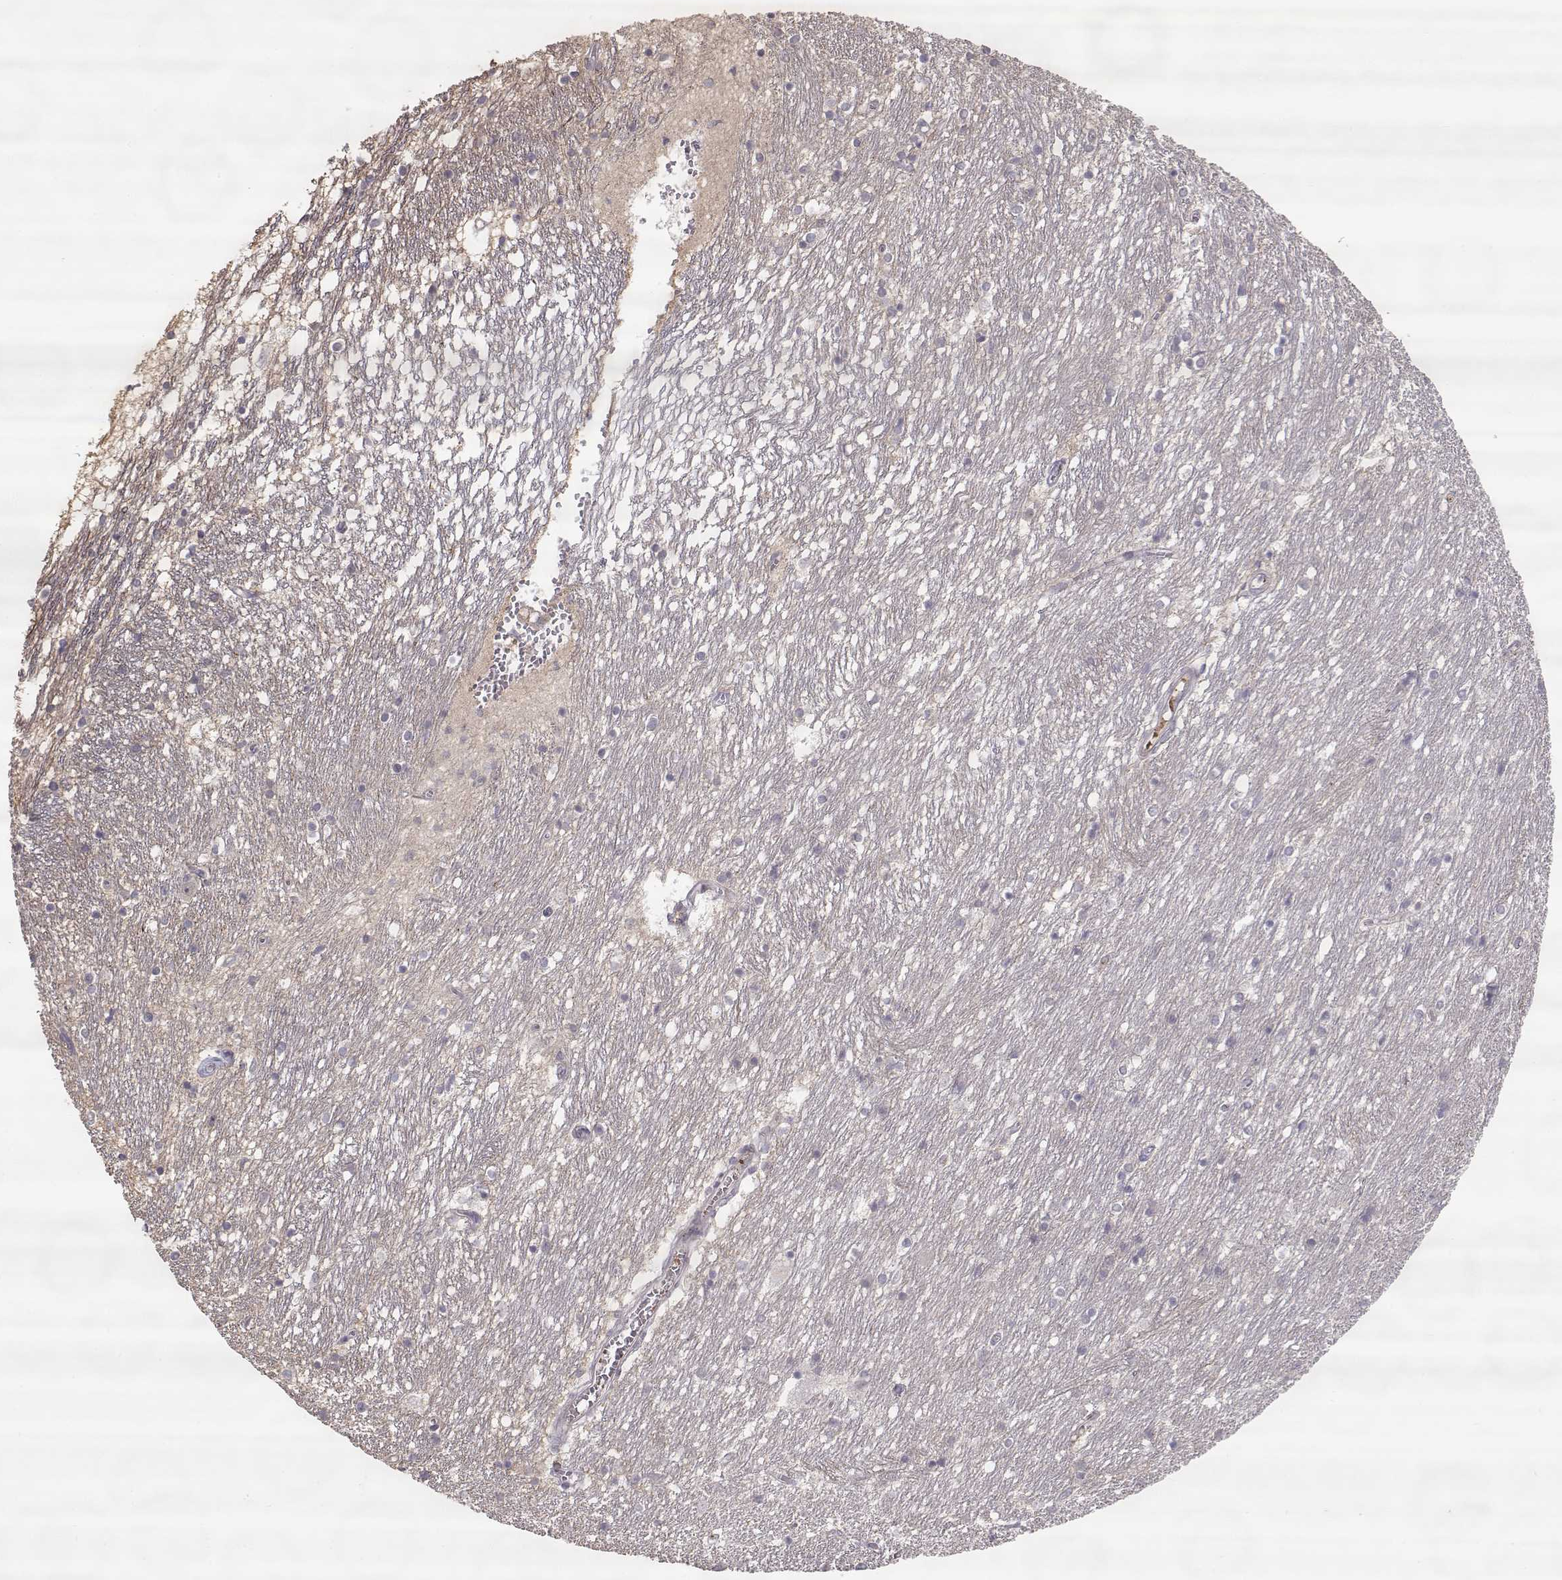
{"staining": {"intensity": "negative", "quantity": "none", "location": "none"}, "tissue": "caudate", "cell_type": "Glial cells", "image_type": "normal", "snomed": [{"axis": "morphology", "description": "Normal tissue, NOS"}, {"axis": "topography", "description": "Lateral ventricle wall"}], "caption": "A photomicrograph of caudate stained for a protein reveals no brown staining in glial cells. (DAB immunohistochemistry (IHC) visualized using brightfield microscopy, high magnification).", "gene": "PNMT", "patient": {"sex": "female", "age": 71}}